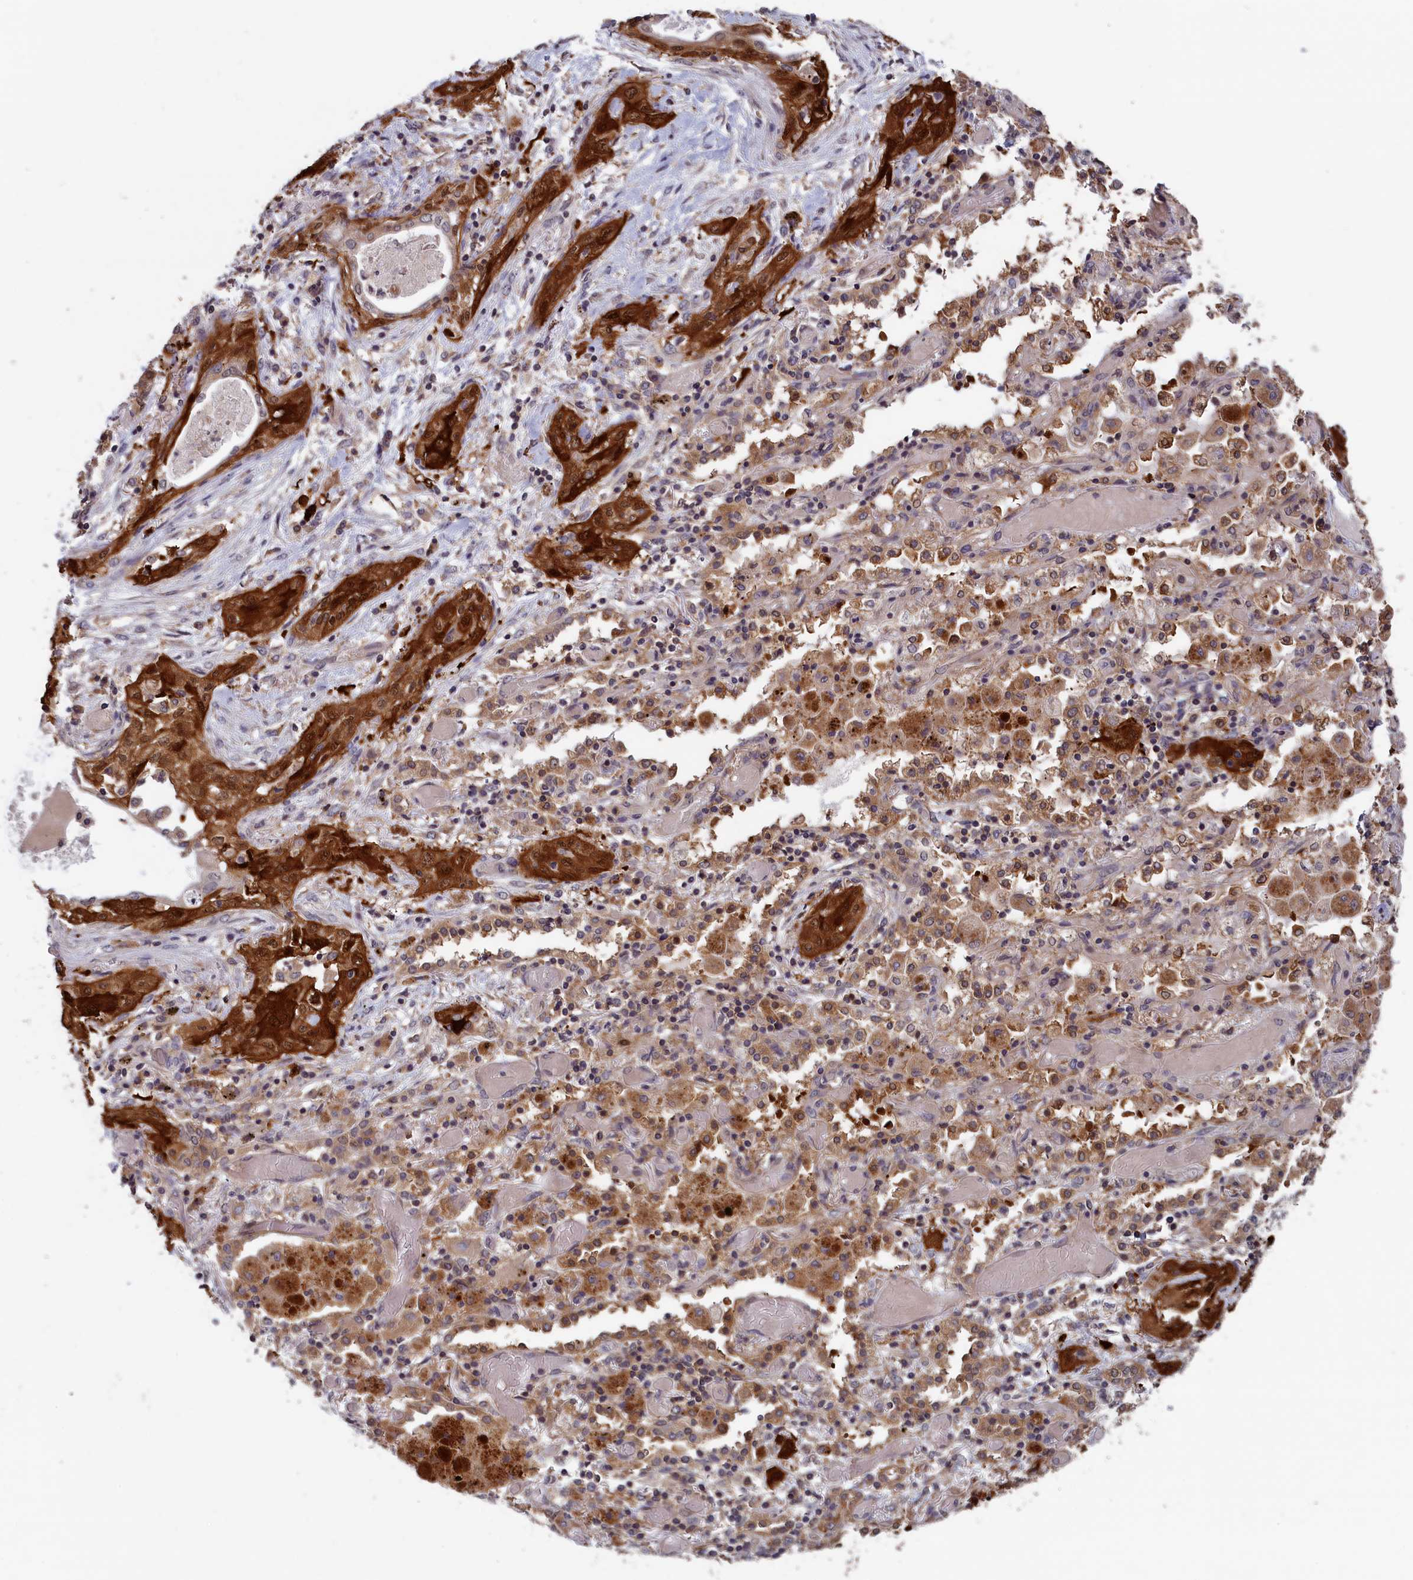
{"staining": {"intensity": "strong", "quantity": ">75%", "location": "cytoplasmic/membranous,nuclear"}, "tissue": "lung cancer", "cell_type": "Tumor cells", "image_type": "cancer", "snomed": [{"axis": "morphology", "description": "Squamous cell carcinoma, NOS"}, {"axis": "topography", "description": "Lung"}], "caption": "This histopathology image demonstrates squamous cell carcinoma (lung) stained with IHC to label a protein in brown. The cytoplasmic/membranous and nuclear of tumor cells show strong positivity for the protein. Nuclei are counter-stained blue.", "gene": "CACTIN", "patient": {"sex": "female", "age": 47}}